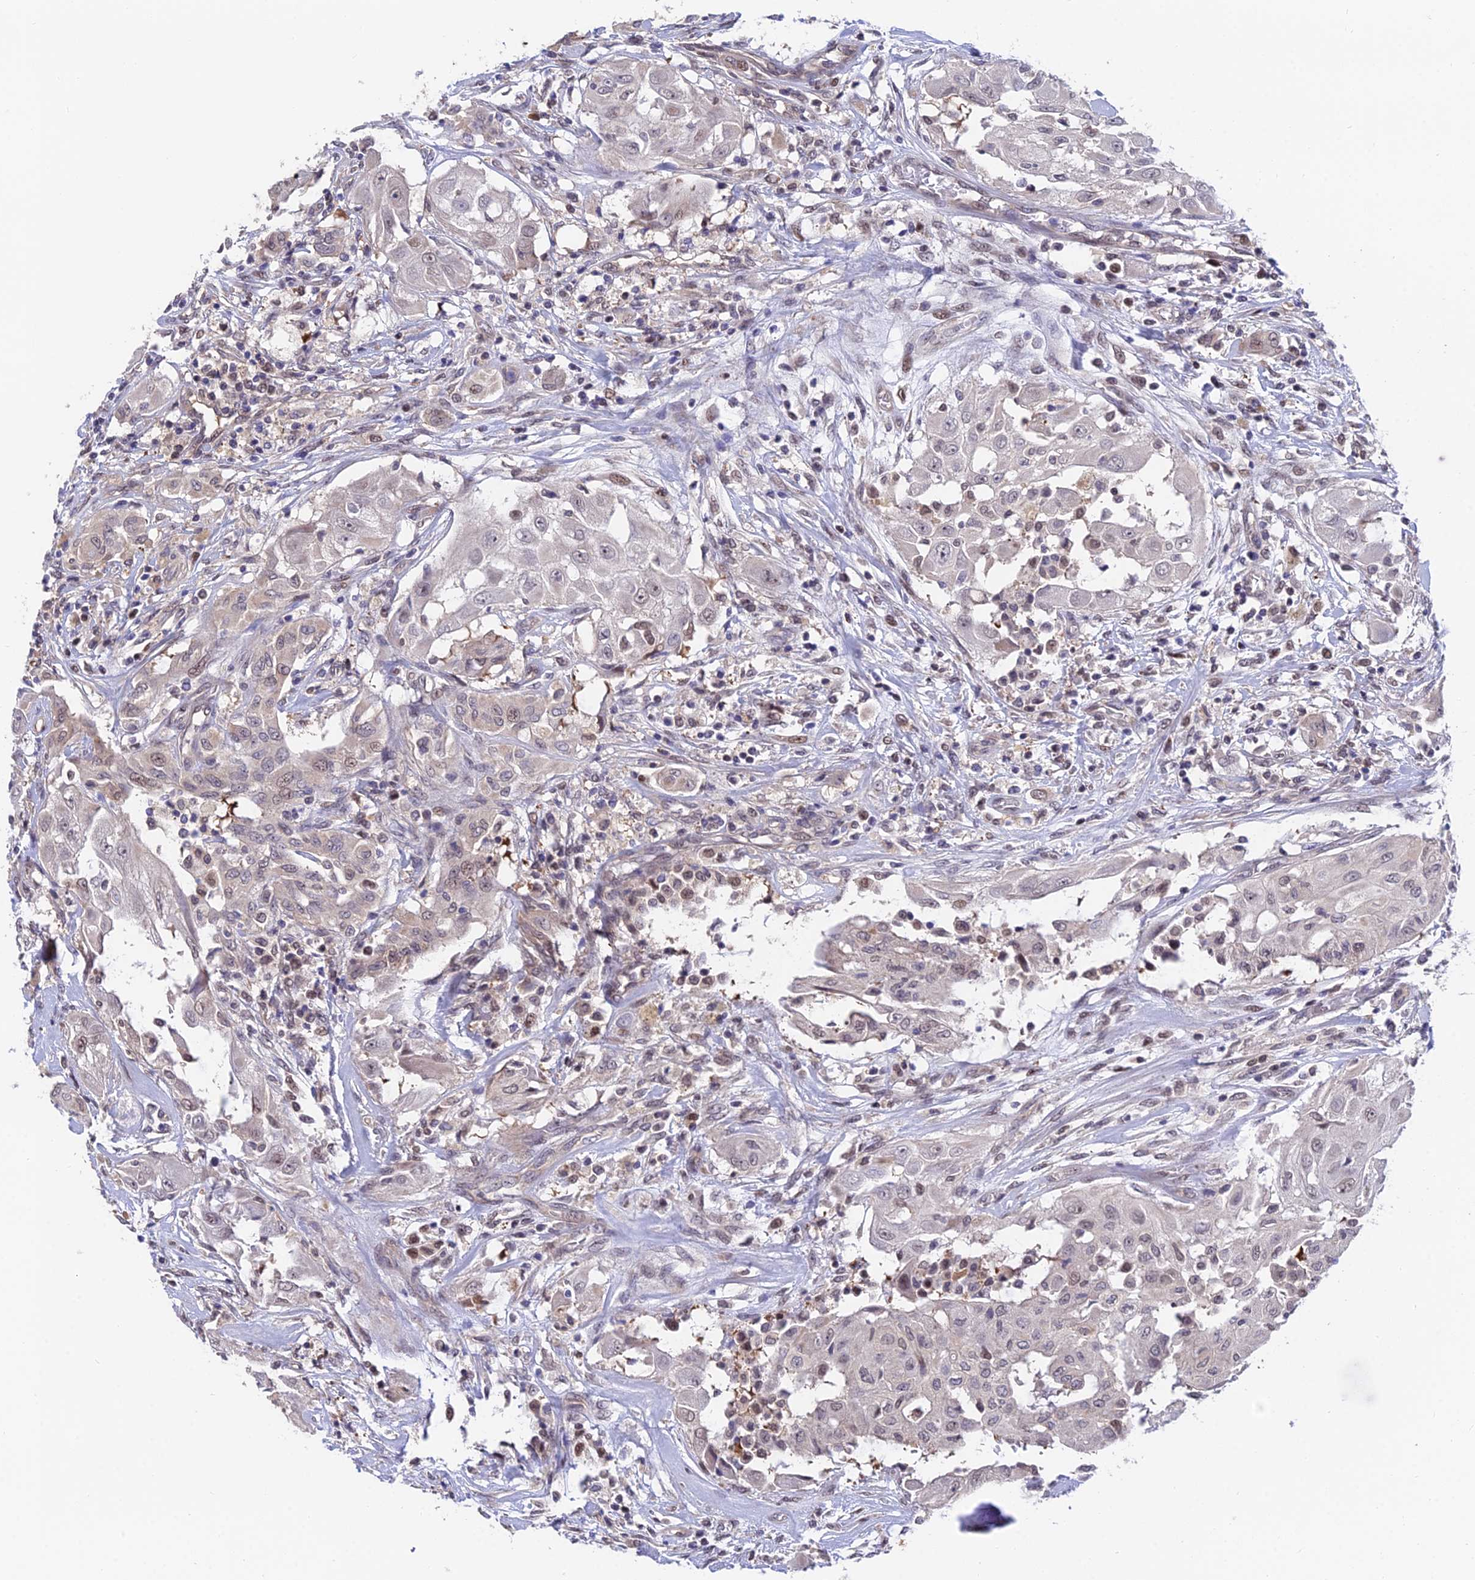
{"staining": {"intensity": "weak", "quantity": "<25%", "location": "nuclear"}, "tissue": "thyroid cancer", "cell_type": "Tumor cells", "image_type": "cancer", "snomed": [{"axis": "morphology", "description": "Papillary adenocarcinoma, NOS"}, {"axis": "topography", "description": "Thyroid gland"}], "caption": "A high-resolution image shows immunohistochemistry (IHC) staining of thyroid papillary adenocarcinoma, which reveals no significant expression in tumor cells. (DAB (3,3'-diaminobenzidine) IHC, high magnification).", "gene": "INPP4A", "patient": {"sex": "female", "age": 59}}